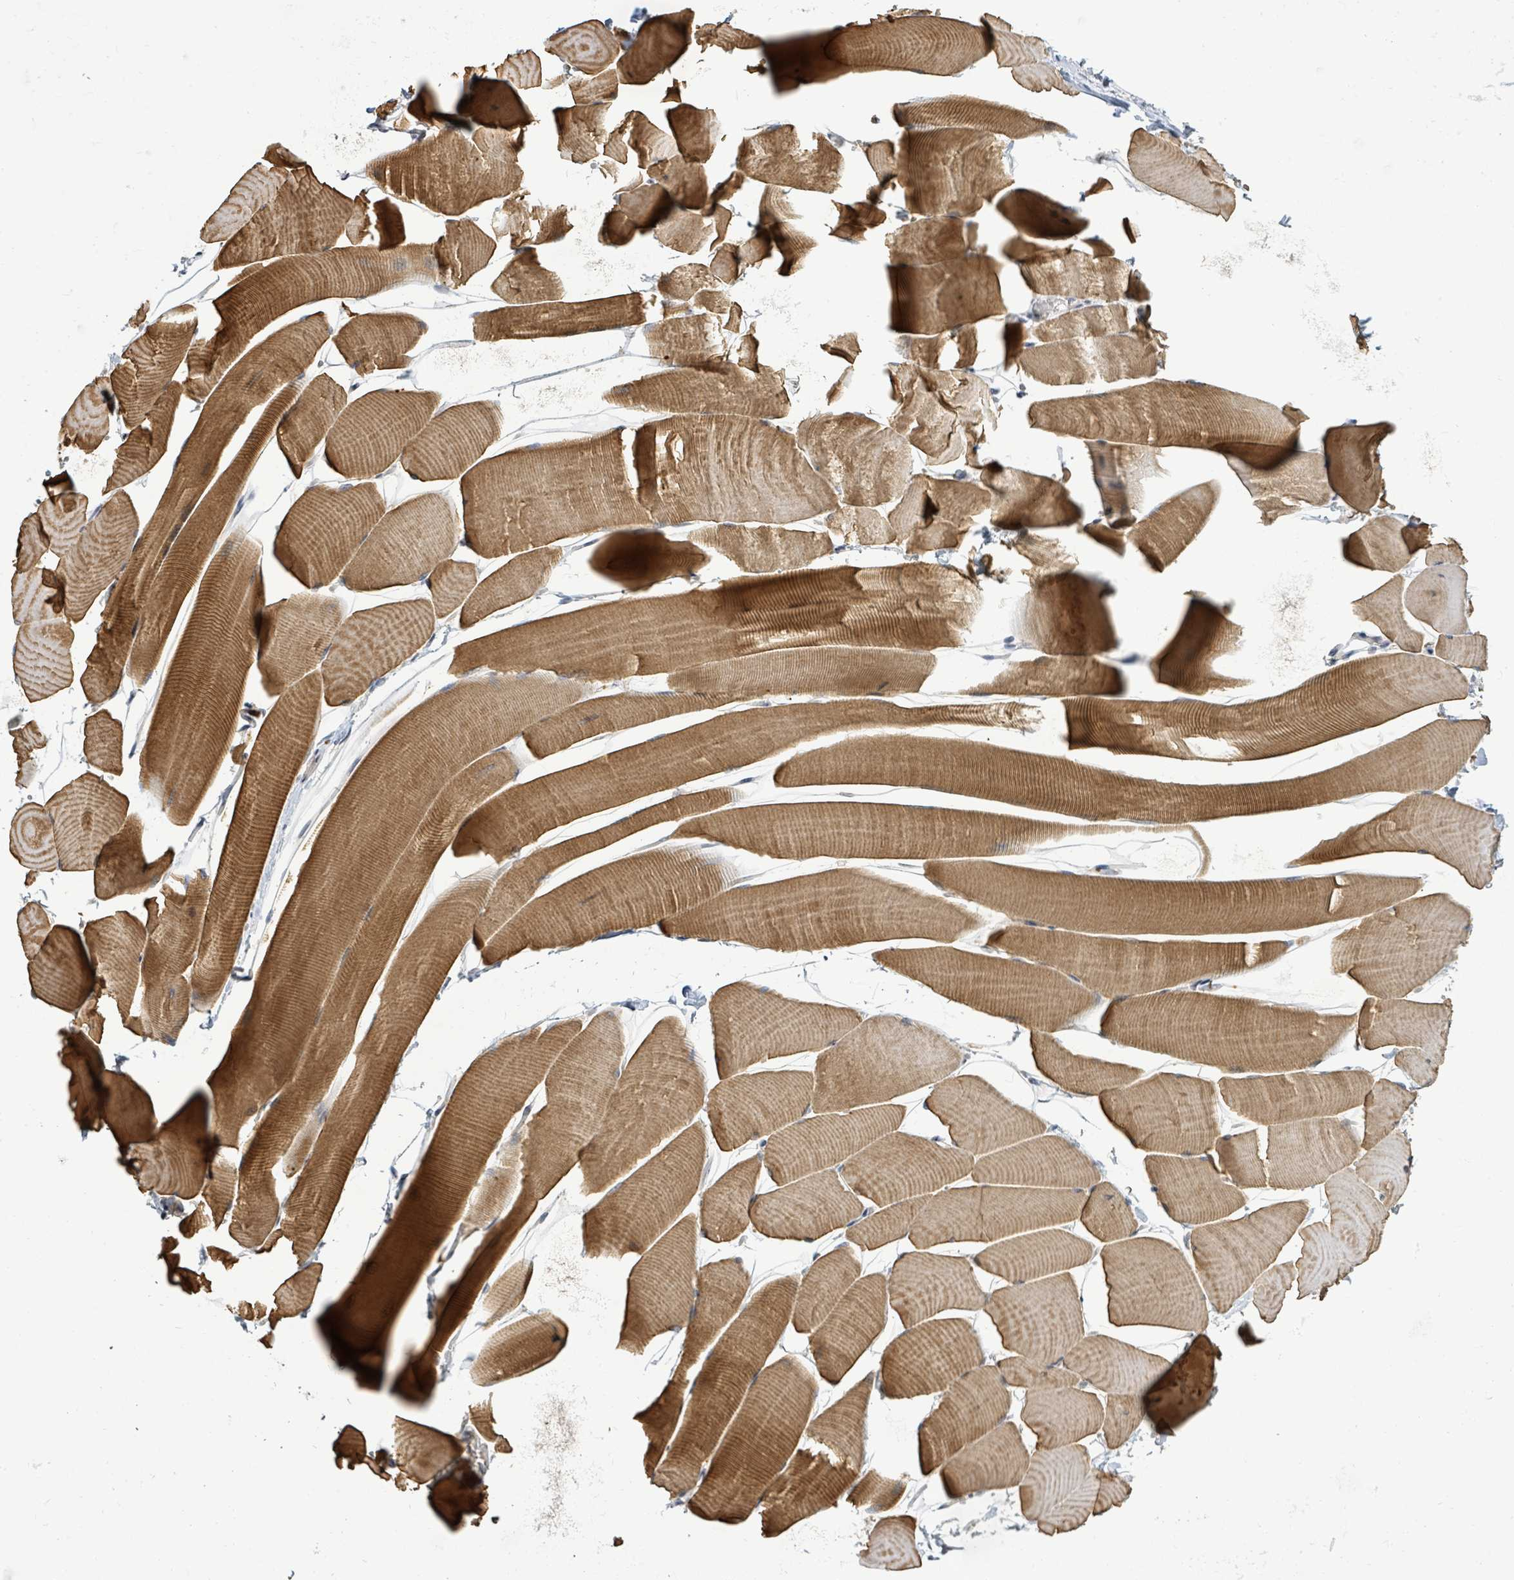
{"staining": {"intensity": "strong", "quantity": ">75%", "location": "cytoplasmic/membranous"}, "tissue": "skeletal muscle", "cell_type": "Myocytes", "image_type": "normal", "snomed": [{"axis": "morphology", "description": "Normal tissue, NOS"}, {"axis": "topography", "description": "Skeletal muscle"}], "caption": "Immunohistochemistry (IHC) of normal human skeletal muscle shows high levels of strong cytoplasmic/membranous expression in about >75% of myocytes.", "gene": "ITGA11", "patient": {"sex": "male", "age": 25}}